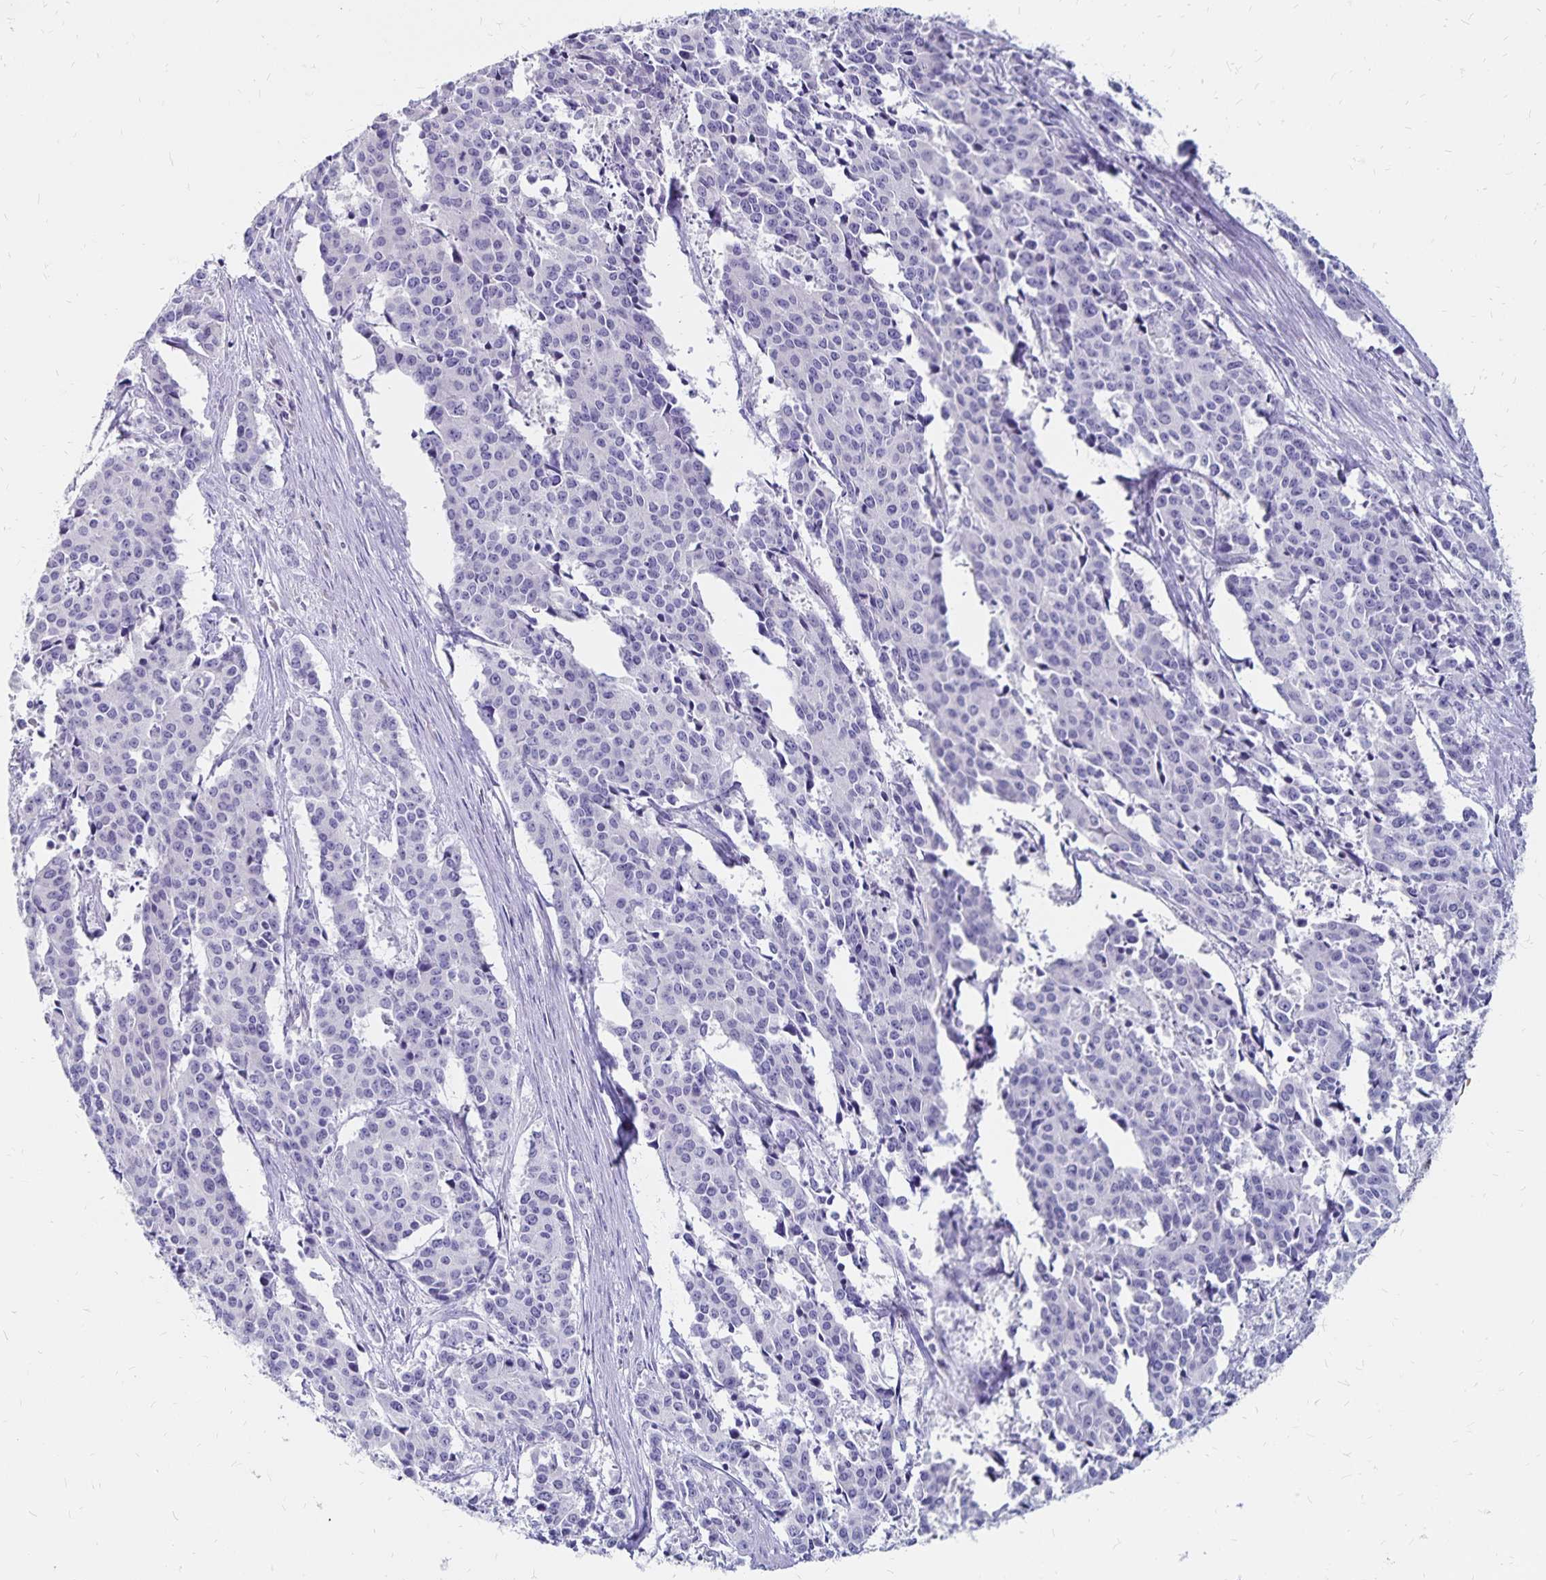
{"staining": {"intensity": "negative", "quantity": "none", "location": "none"}, "tissue": "cervical cancer", "cell_type": "Tumor cells", "image_type": "cancer", "snomed": [{"axis": "morphology", "description": "Squamous cell carcinoma, NOS"}, {"axis": "topography", "description": "Cervix"}], "caption": "Tumor cells show no significant protein expression in squamous cell carcinoma (cervical).", "gene": "IKZF1", "patient": {"sex": "female", "age": 28}}